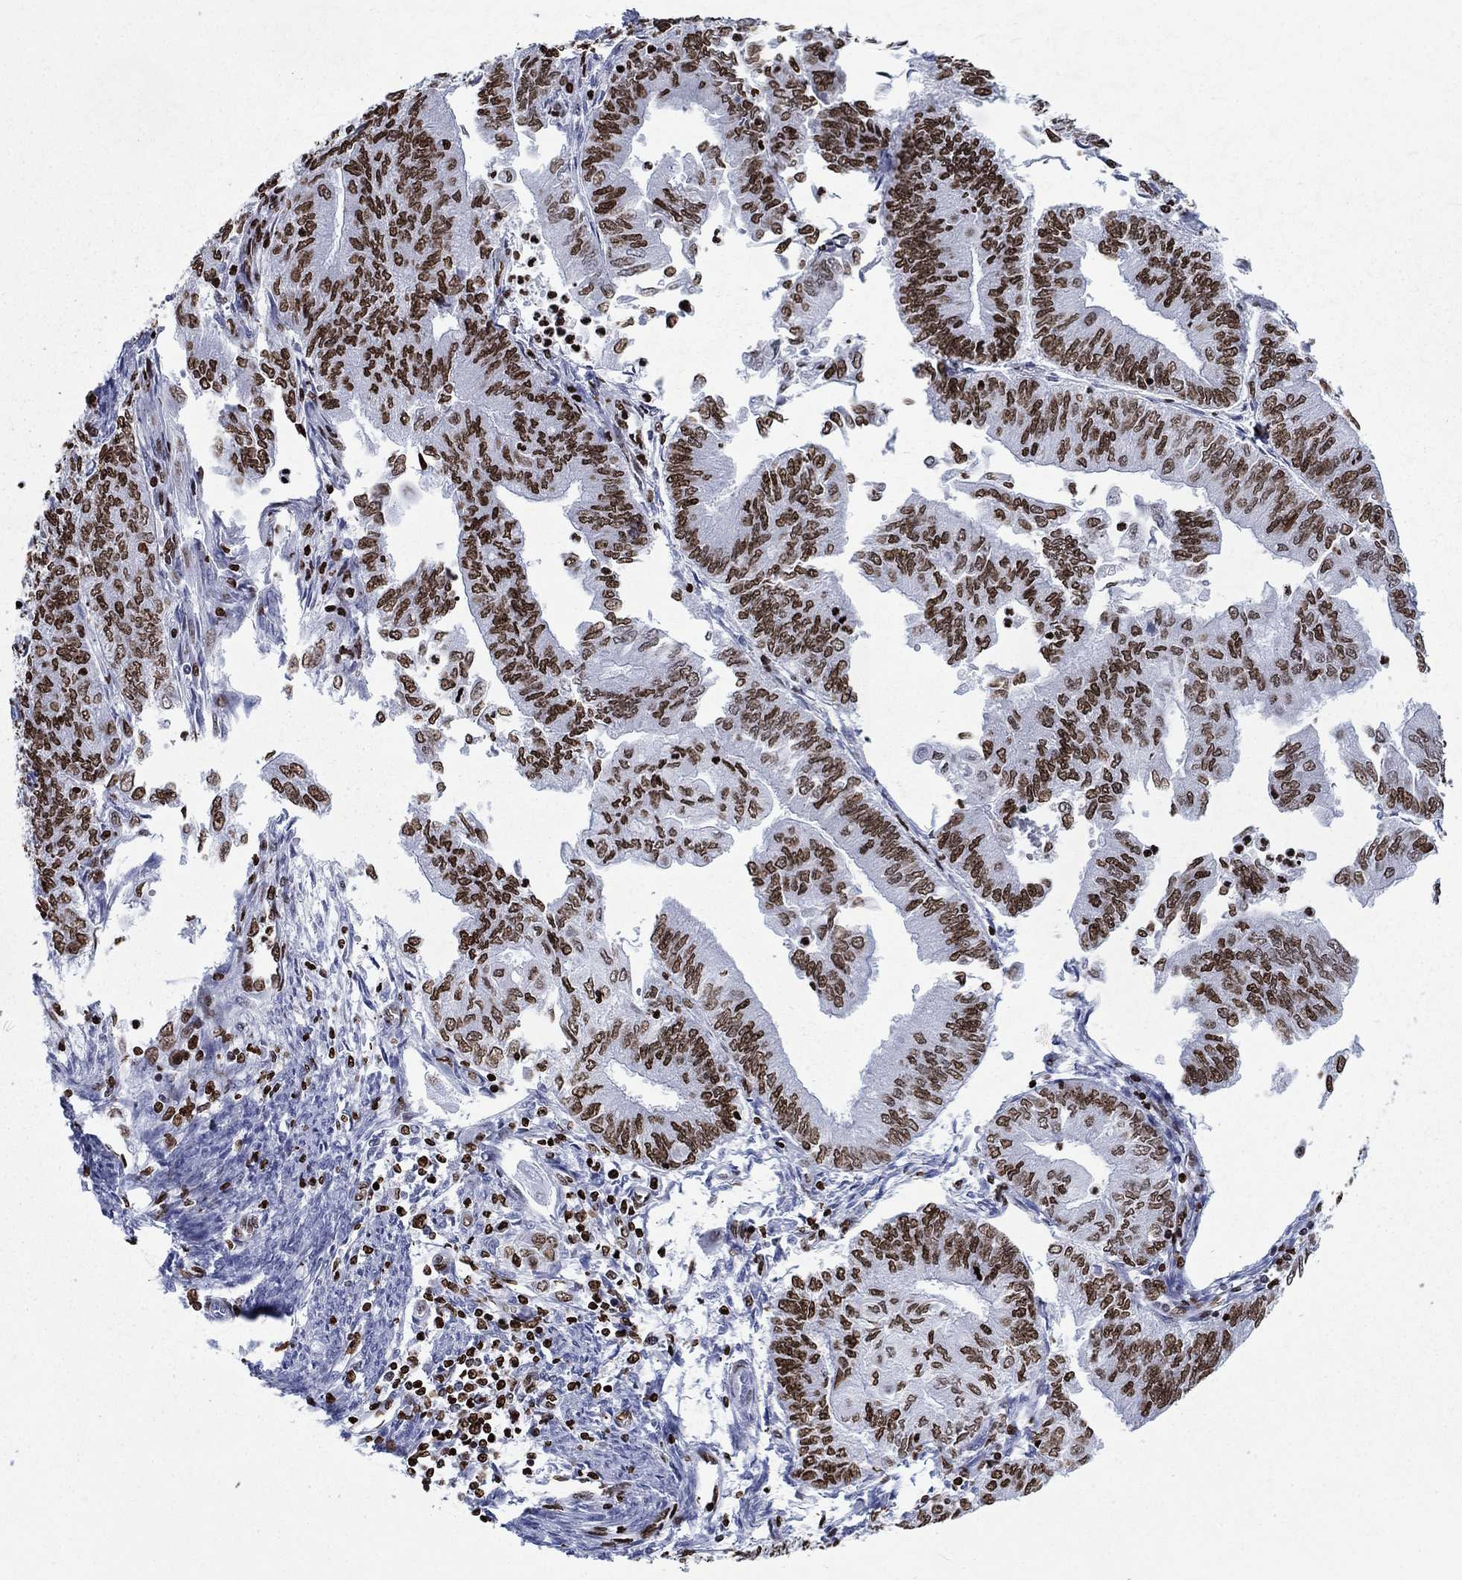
{"staining": {"intensity": "strong", "quantity": ">75%", "location": "nuclear"}, "tissue": "endometrial cancer", "cell_type": "Tumor cells", "image_type": "cancer", "snomed": [{"axis": "morphology", "description": "Adenocarcinoma, NOS"}, {"axis": "topography", "description": "Endometrium"}], "caption": "Protein analysis of adenocarcinoma (endometrial) tissue demonstrates strong nuclear positivity in approximately >75% of tumor cells.", "gene": "H1-5", "patient": {"sex": "female", "age": 59}}